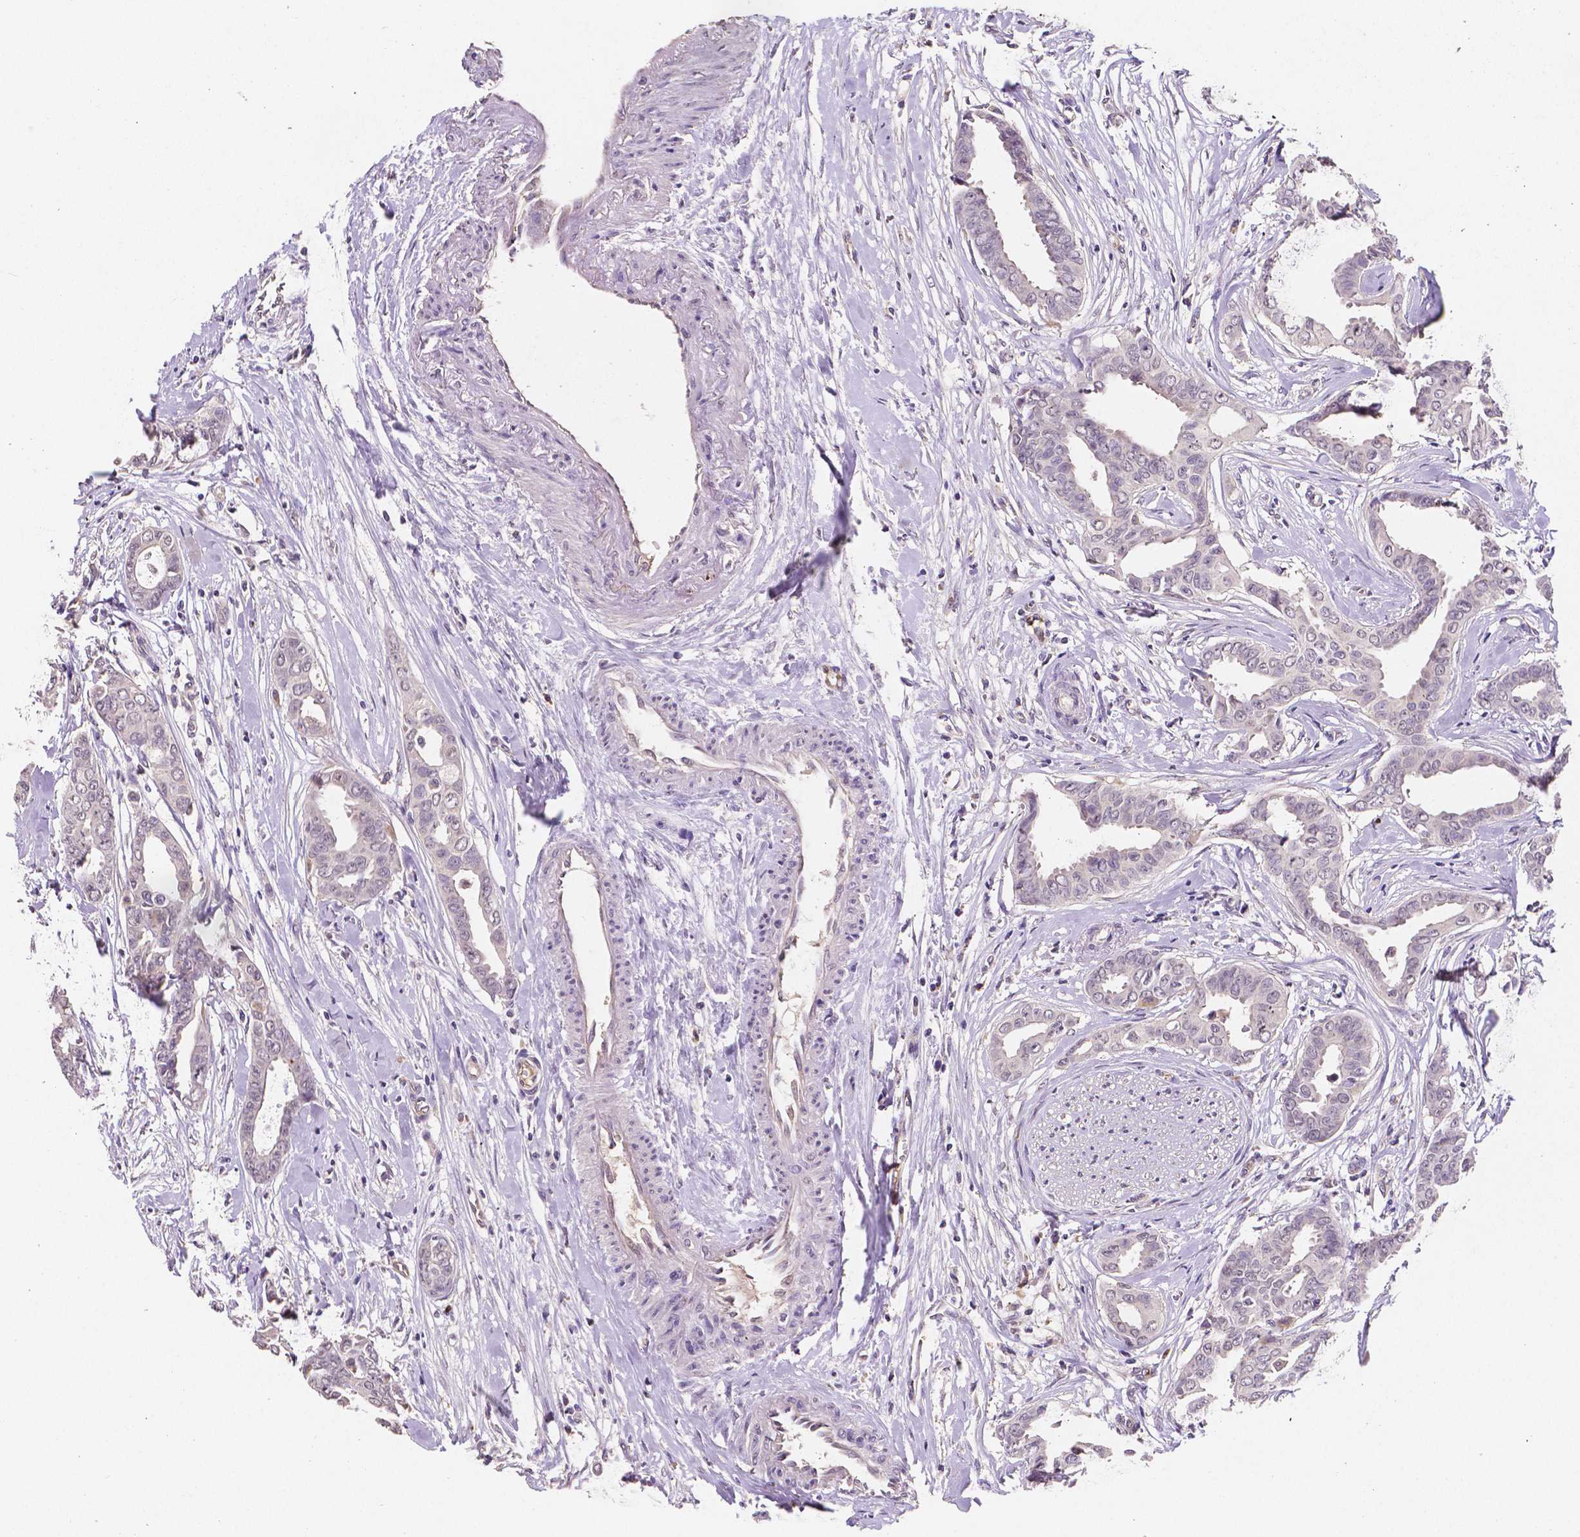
{"staining": {"intensity": "negative", "quantity": "none", "location": "none"}, "tissue": "breast cancer", "cell_type": "Tumor cells", "image_type": "cancer", "snomed": [{"axis": "morphology", "description": "Duct carcinoma"}, {"axis": "topography", "description": "Breast"}], "caption": "Immunohistochemistry (IHC) of human breast cancer reveals no expression in tumor cells.", "gene": "ELAVL2", "patient": {"sex": "female", "age": 45}}